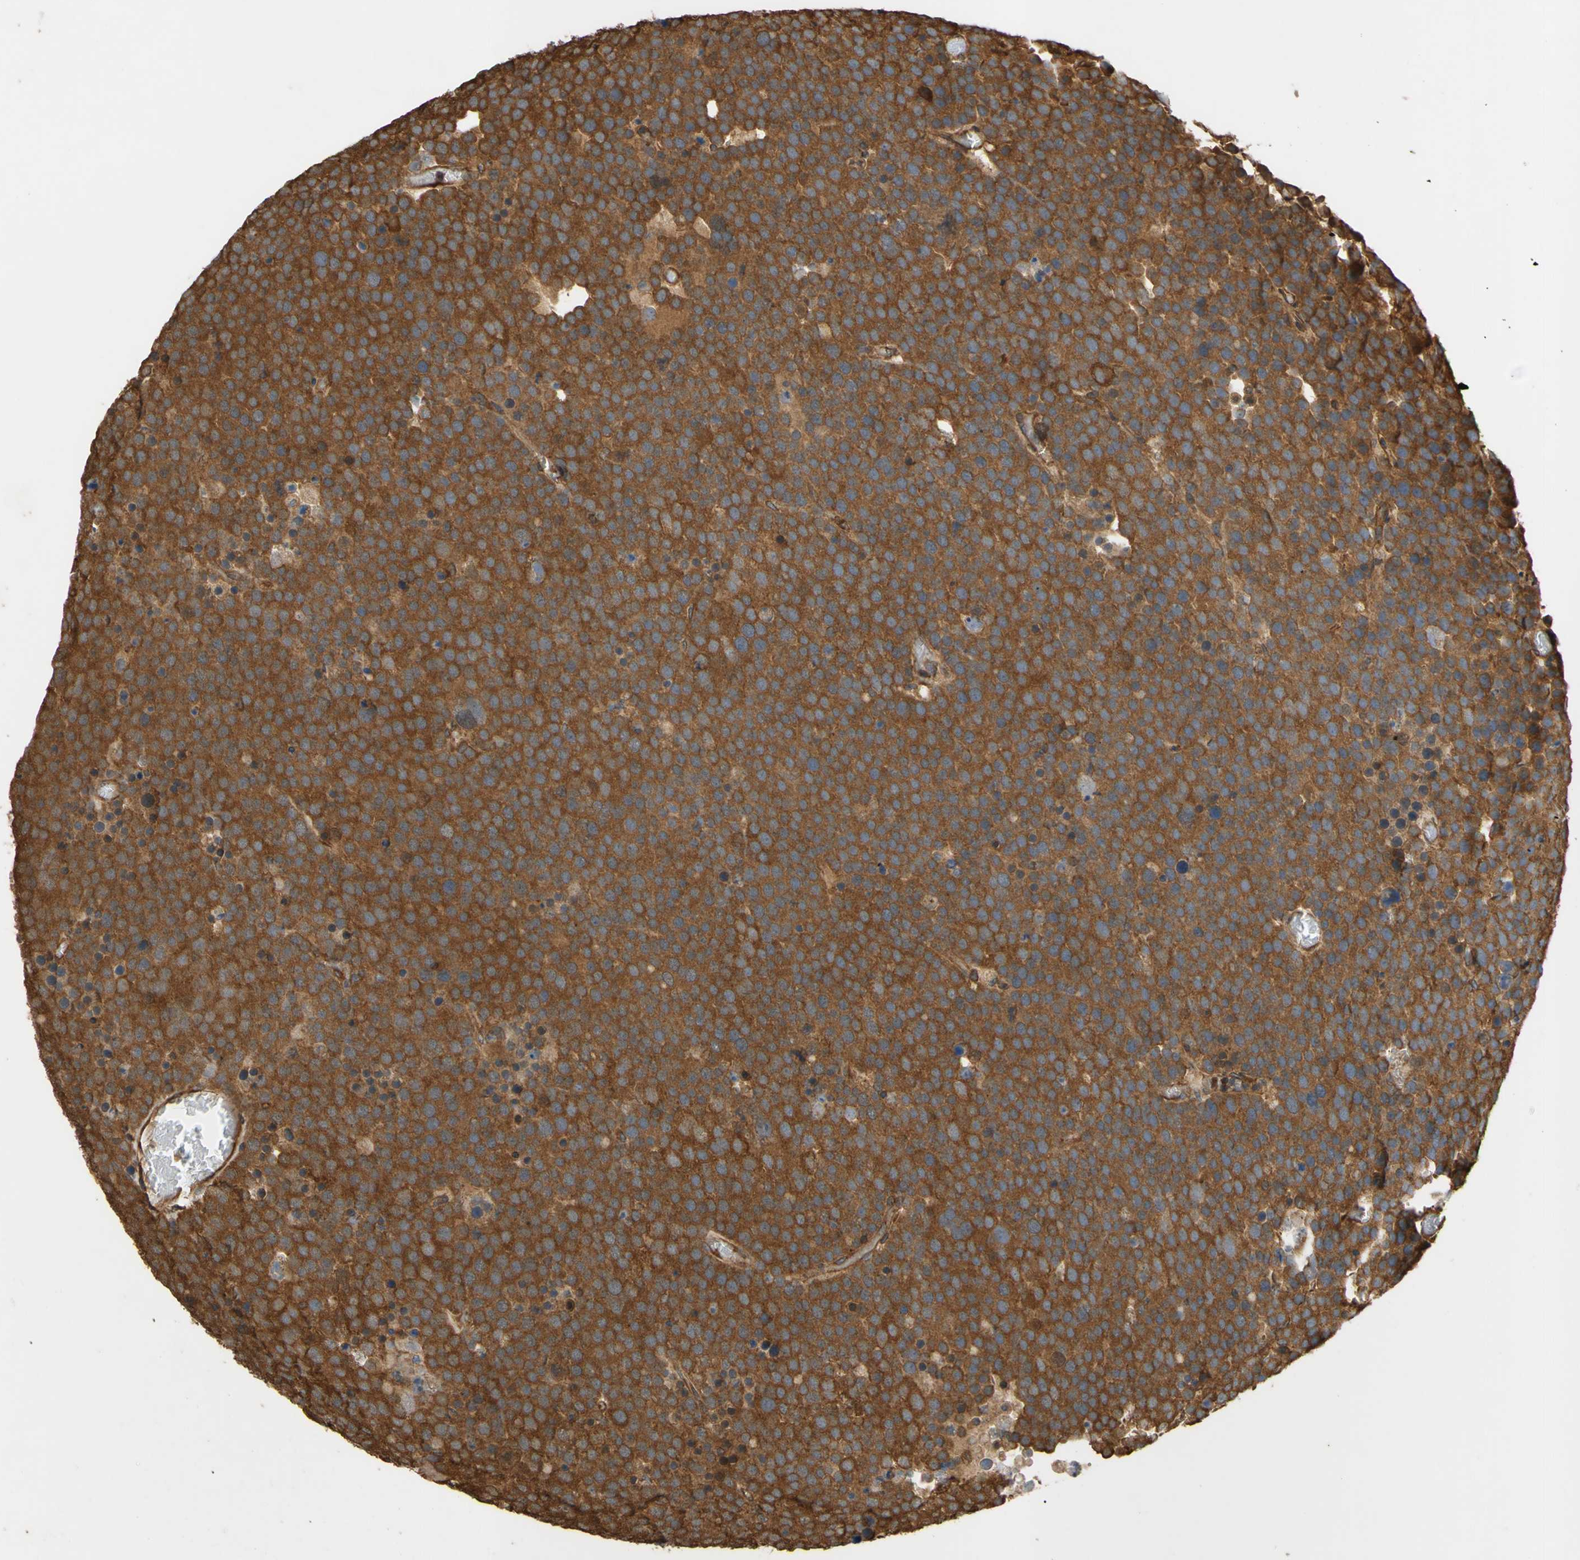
{"staining": {"intensity": "strong", "quantity": ">75%", "location": "cytoplasmic/membranous"}, "tissue": "testis cancer", "cell_type": "Tumor cells", "image_type": "cancer", "snomed": [{"axis": "morphology", "description": "Seminoma, NOS"}, {"axis": "topography", "description": "Testis"}], "caption": "Immunohistochemical staining of human seminoma (testis) displays high levels of strong cytoplasmic/membranous protein positivity in about >75% of tumor cells.", "gene": "CTTN", "patient": {"sex": "male", "age": 71}}